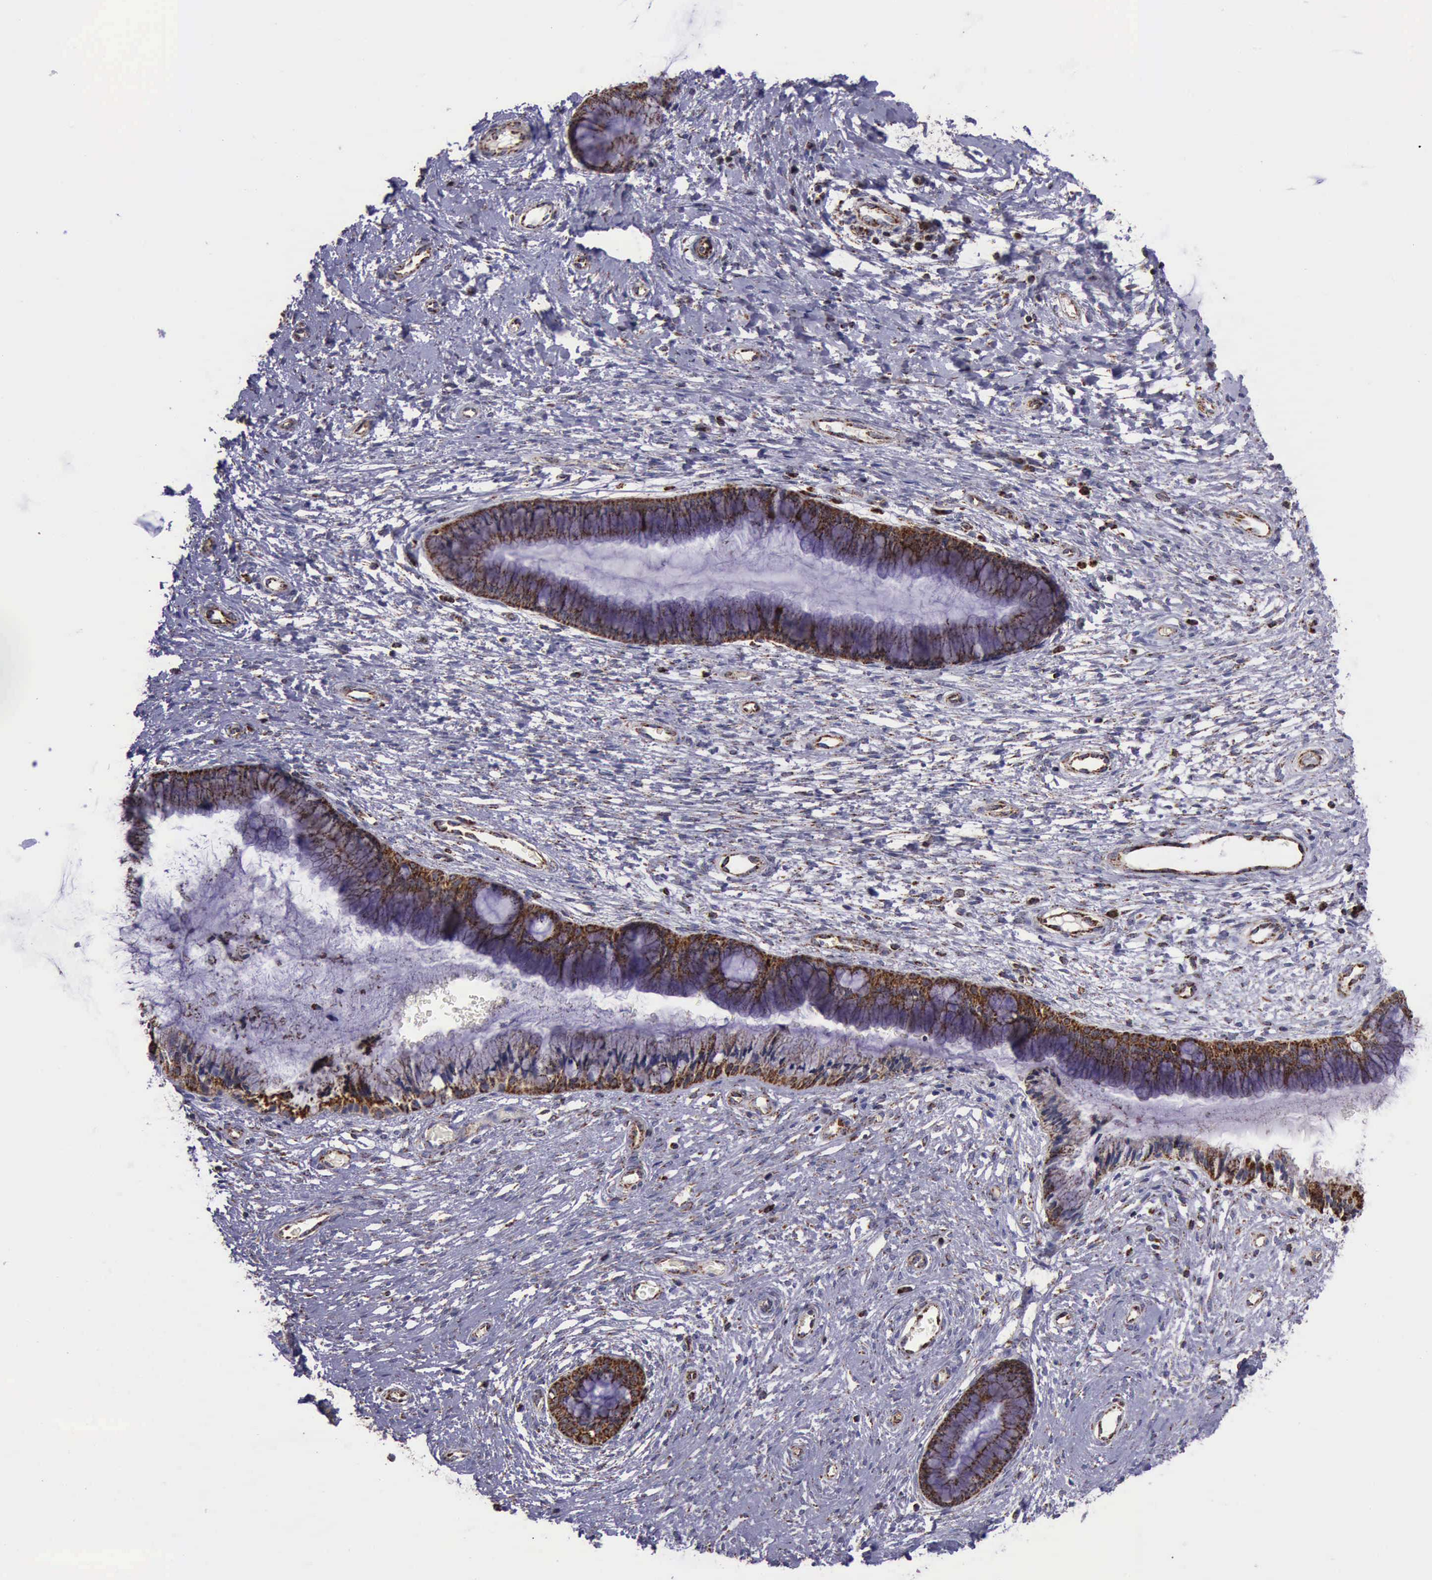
{"staining": {"intensity": "moderate", "quantity": ">75%", "location": "cytoplasmic/membranous"}, "tissue": "cervix", "cell_type": "Glandular cells", "image_type": "normal", "snomed": [{"axis": "morphology", "description": "Normal tissue, NOS"}, {"axis": "topography", "description": "Cervix"}], "caption": "IHC image of normal cervix stained for a protein (brown), which exhibits medium levels of moderate cytoplasmic/membranous expression in approximately >75% of glandular cells.", "gene": "TXN2", "patient": {"sex": "female", "age": 27}}